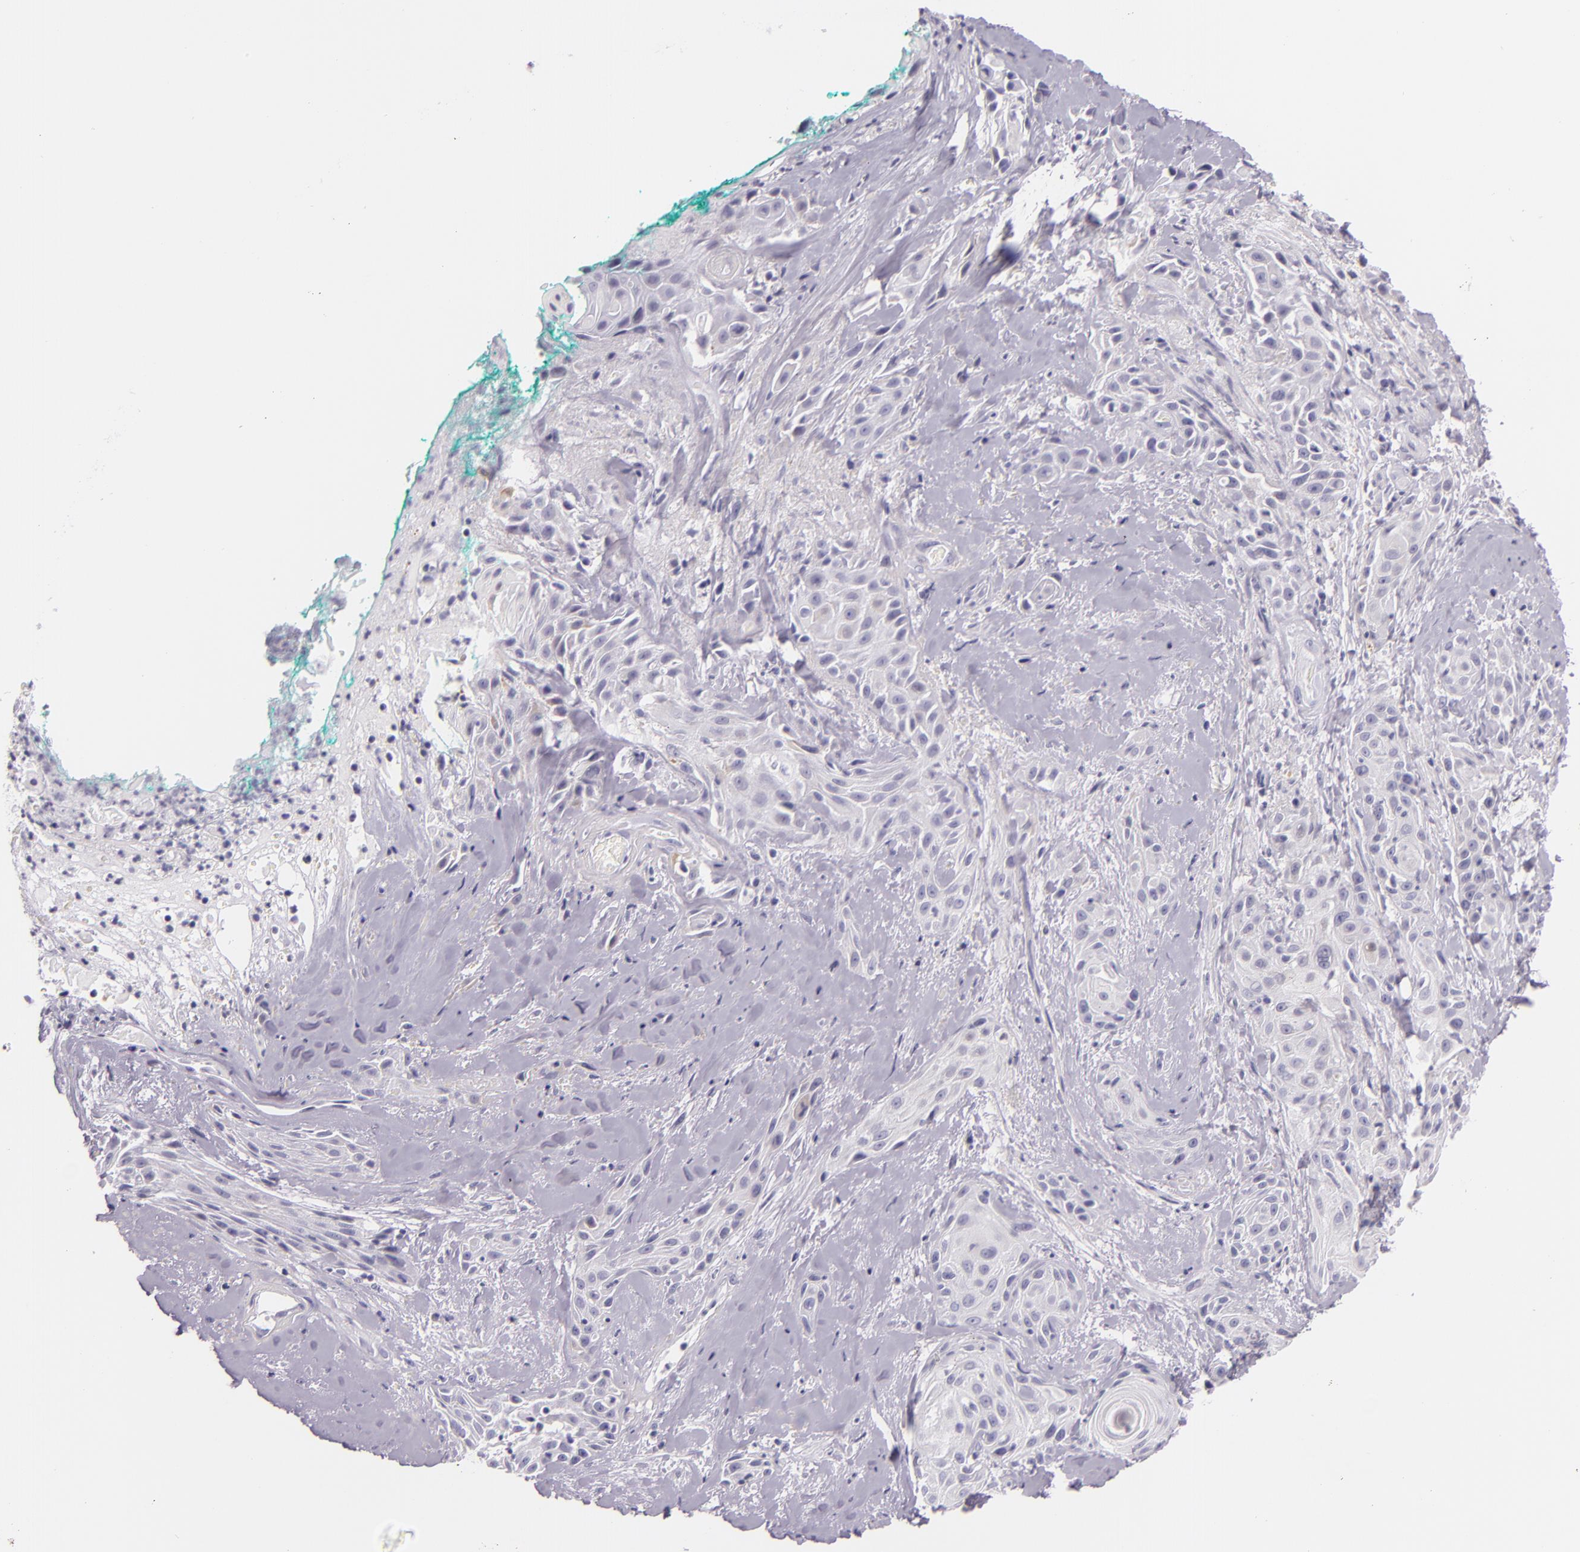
{"staining": {"intensity": "weak", "quantity": "<25%", "location": "cytoplasmic/membranous"}, "tissue": "skin cancer", "cell_type": "Tumor cells", "image_type": "cancer", "snomed": [{"axis": "morphology", "description": "Squamous cell carcinoma, NOS"}, {"axis": "topography", "description": "Skin"}, {"axis": "topography", "description": "Anal"}], "caption": "This is a micrograph of immunohistochemistry (IHC) staining of skin cancer, which shows no positivity in tumor cells.", "gene": "HSP90AA1", "patient": {"sex": "male", "age": 64}}